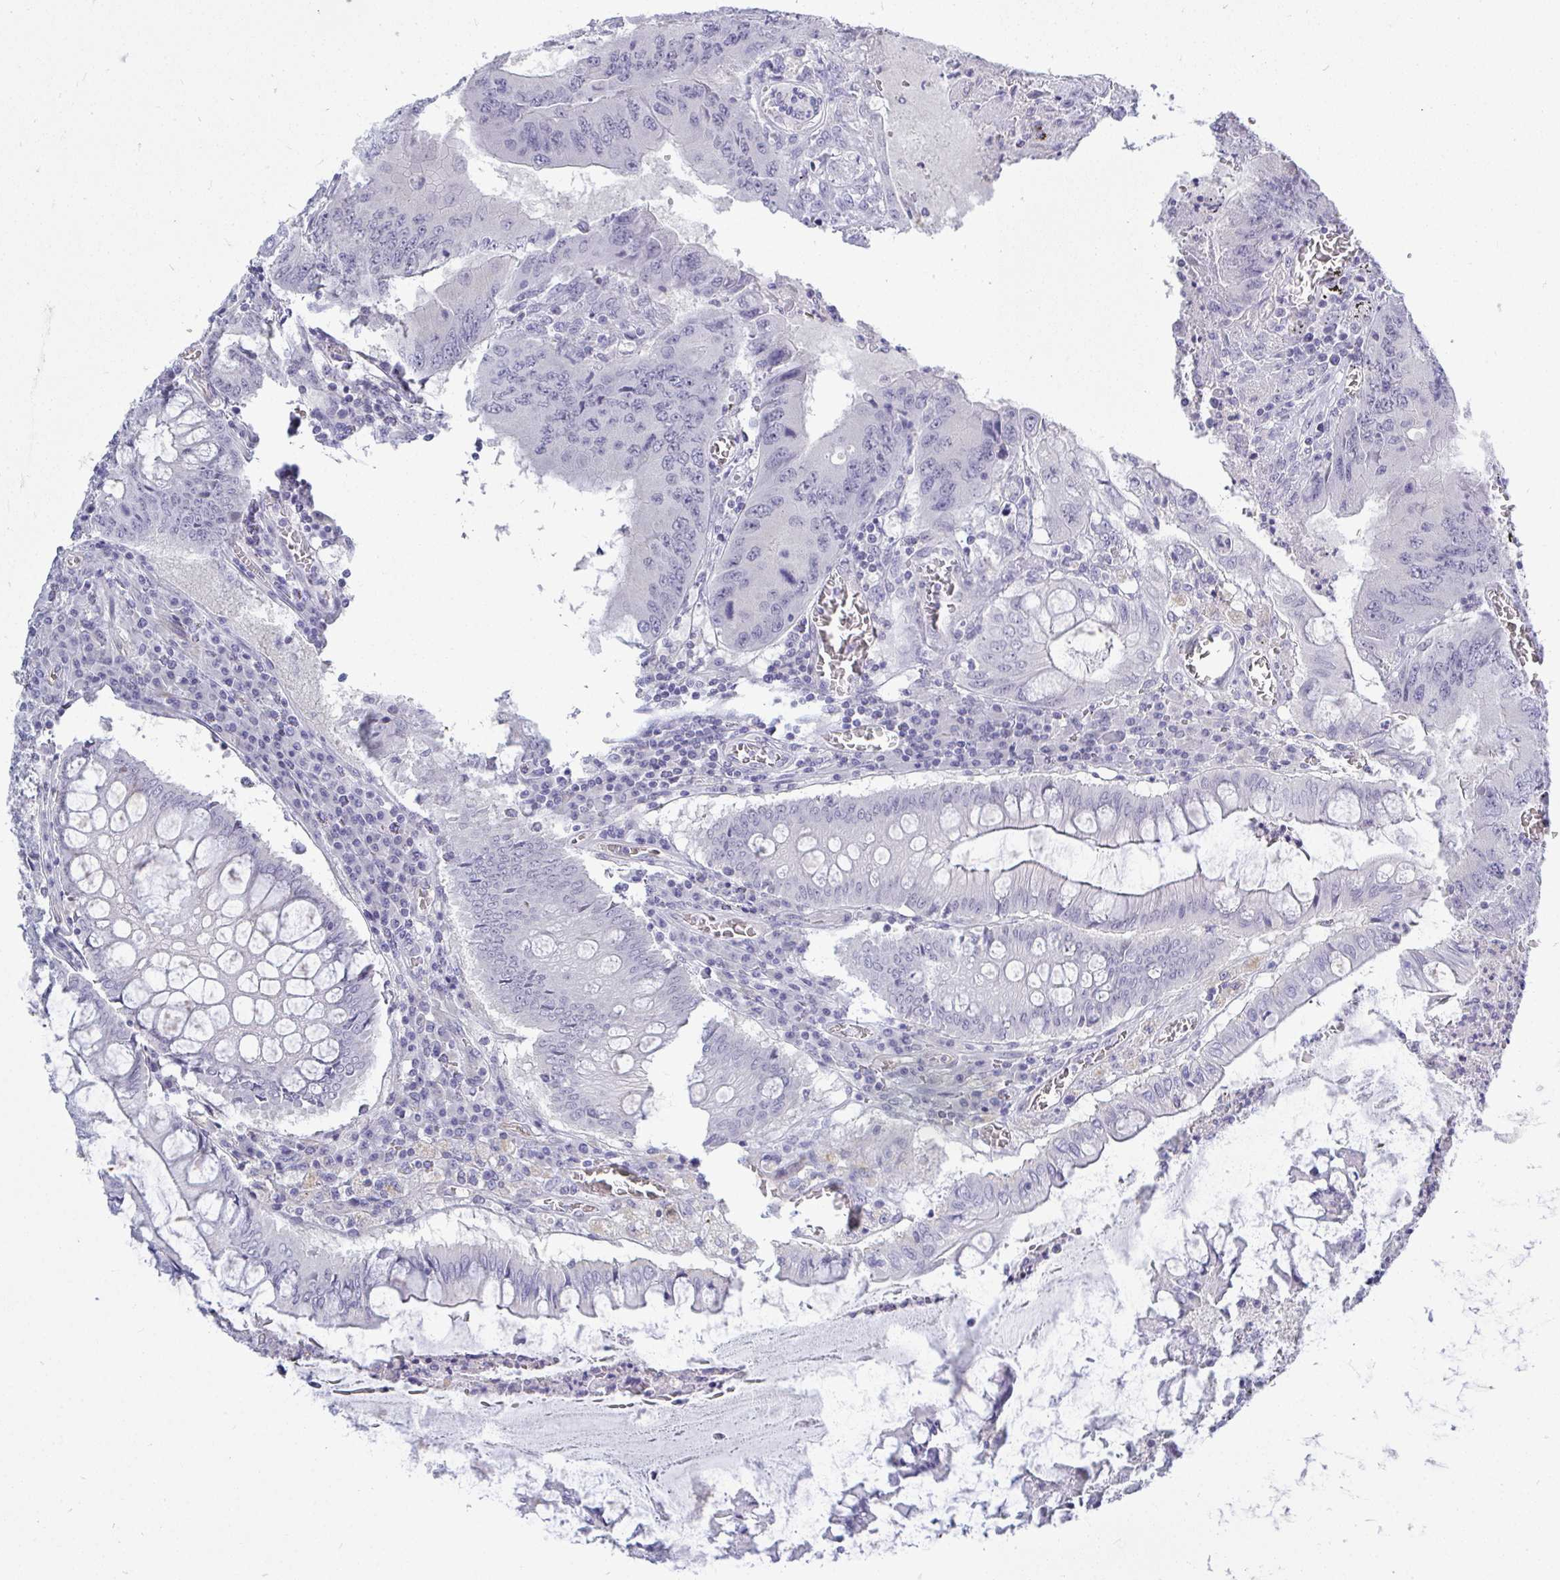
{"staining": {"intensity": "negative", "quantity": "none", "location": "none"}, "tissue": "colorectal cancer", "cell_type": "Tumor cells", "image_type": "cancer", "snomed": [{"axis": "morphology", "description": "Adenocarcinoma, NOS"}, {"axis": "topography", "description": "Colon"}], "caption": "Immunohistochemistry histopathology image of neoplastic tissue: adenocarcinoma (colorectal) stained with DAB shows no significant protein positivity in tumor cells. The staining was performed using DAB (3,3'-diaminobenzidine) to visualize the protein expression in brown, while the nuclei were stained in blue with hematoxylin (Magnification: 20x).", "gene": "TMEM82", "patient": {"sex": "male", "age": 53}}